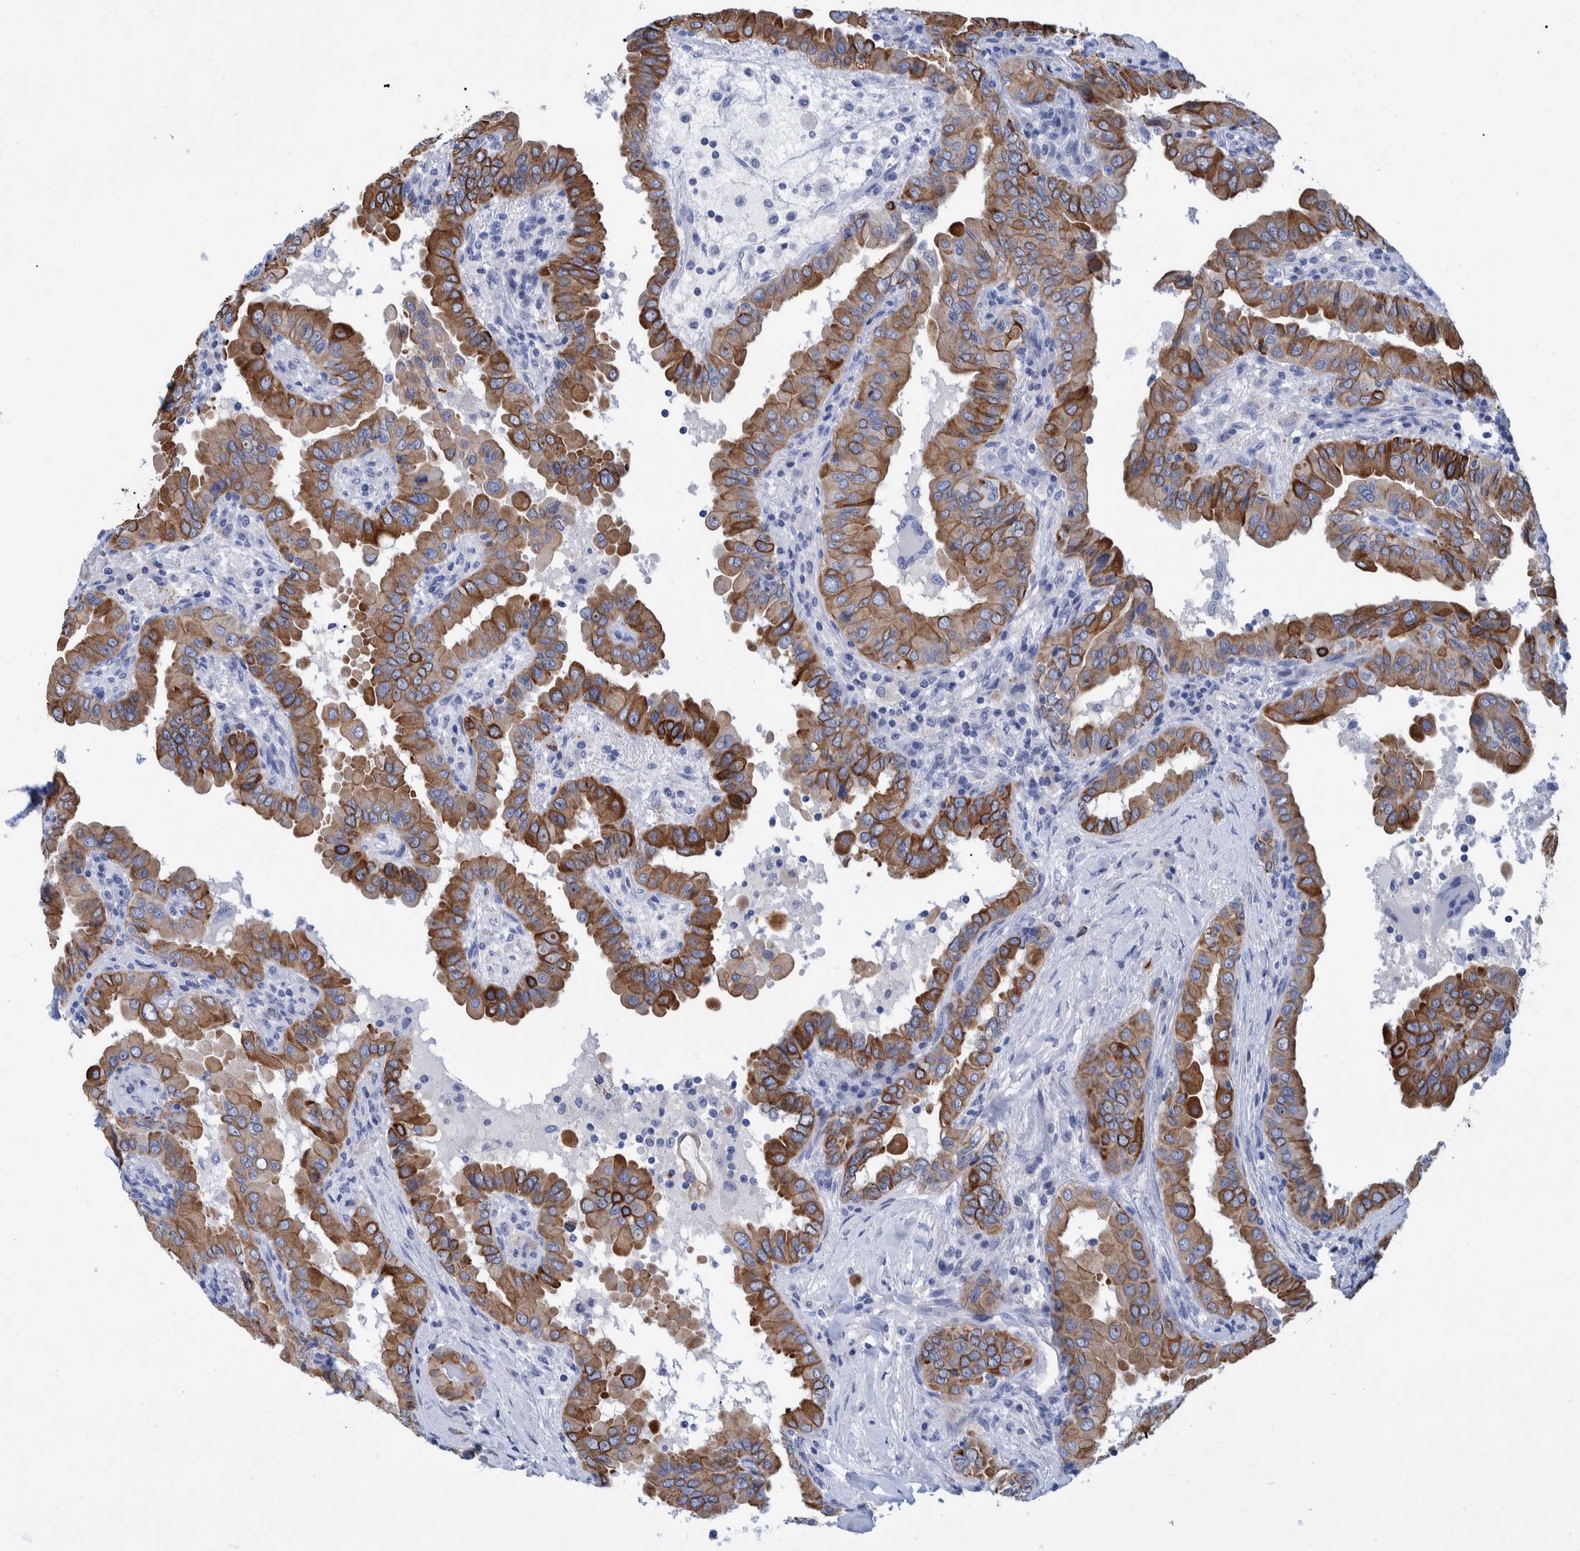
{"staining": {"intensity": "strong", "quantity": ">75%", "location": "cytoplasmic/membranous"}, "tissue": "thyroid cancer", "cell_type": "Tumor cells", "image_type": "cancer", "snomed": [{"axis": "morphology", "description": "Papillary adenocarcinoma, NOS"}, {"axis": "topography", "description": "Thyroid gland"}], "caption": "Thyroid cancer tissue demonstrates strong cytoplasmic/membranous positivity in about >75% of tumor cells, visualized by immunohistochemistry.", "gene": "MKS1", "patient": {"sex": "male", "age": 33}}